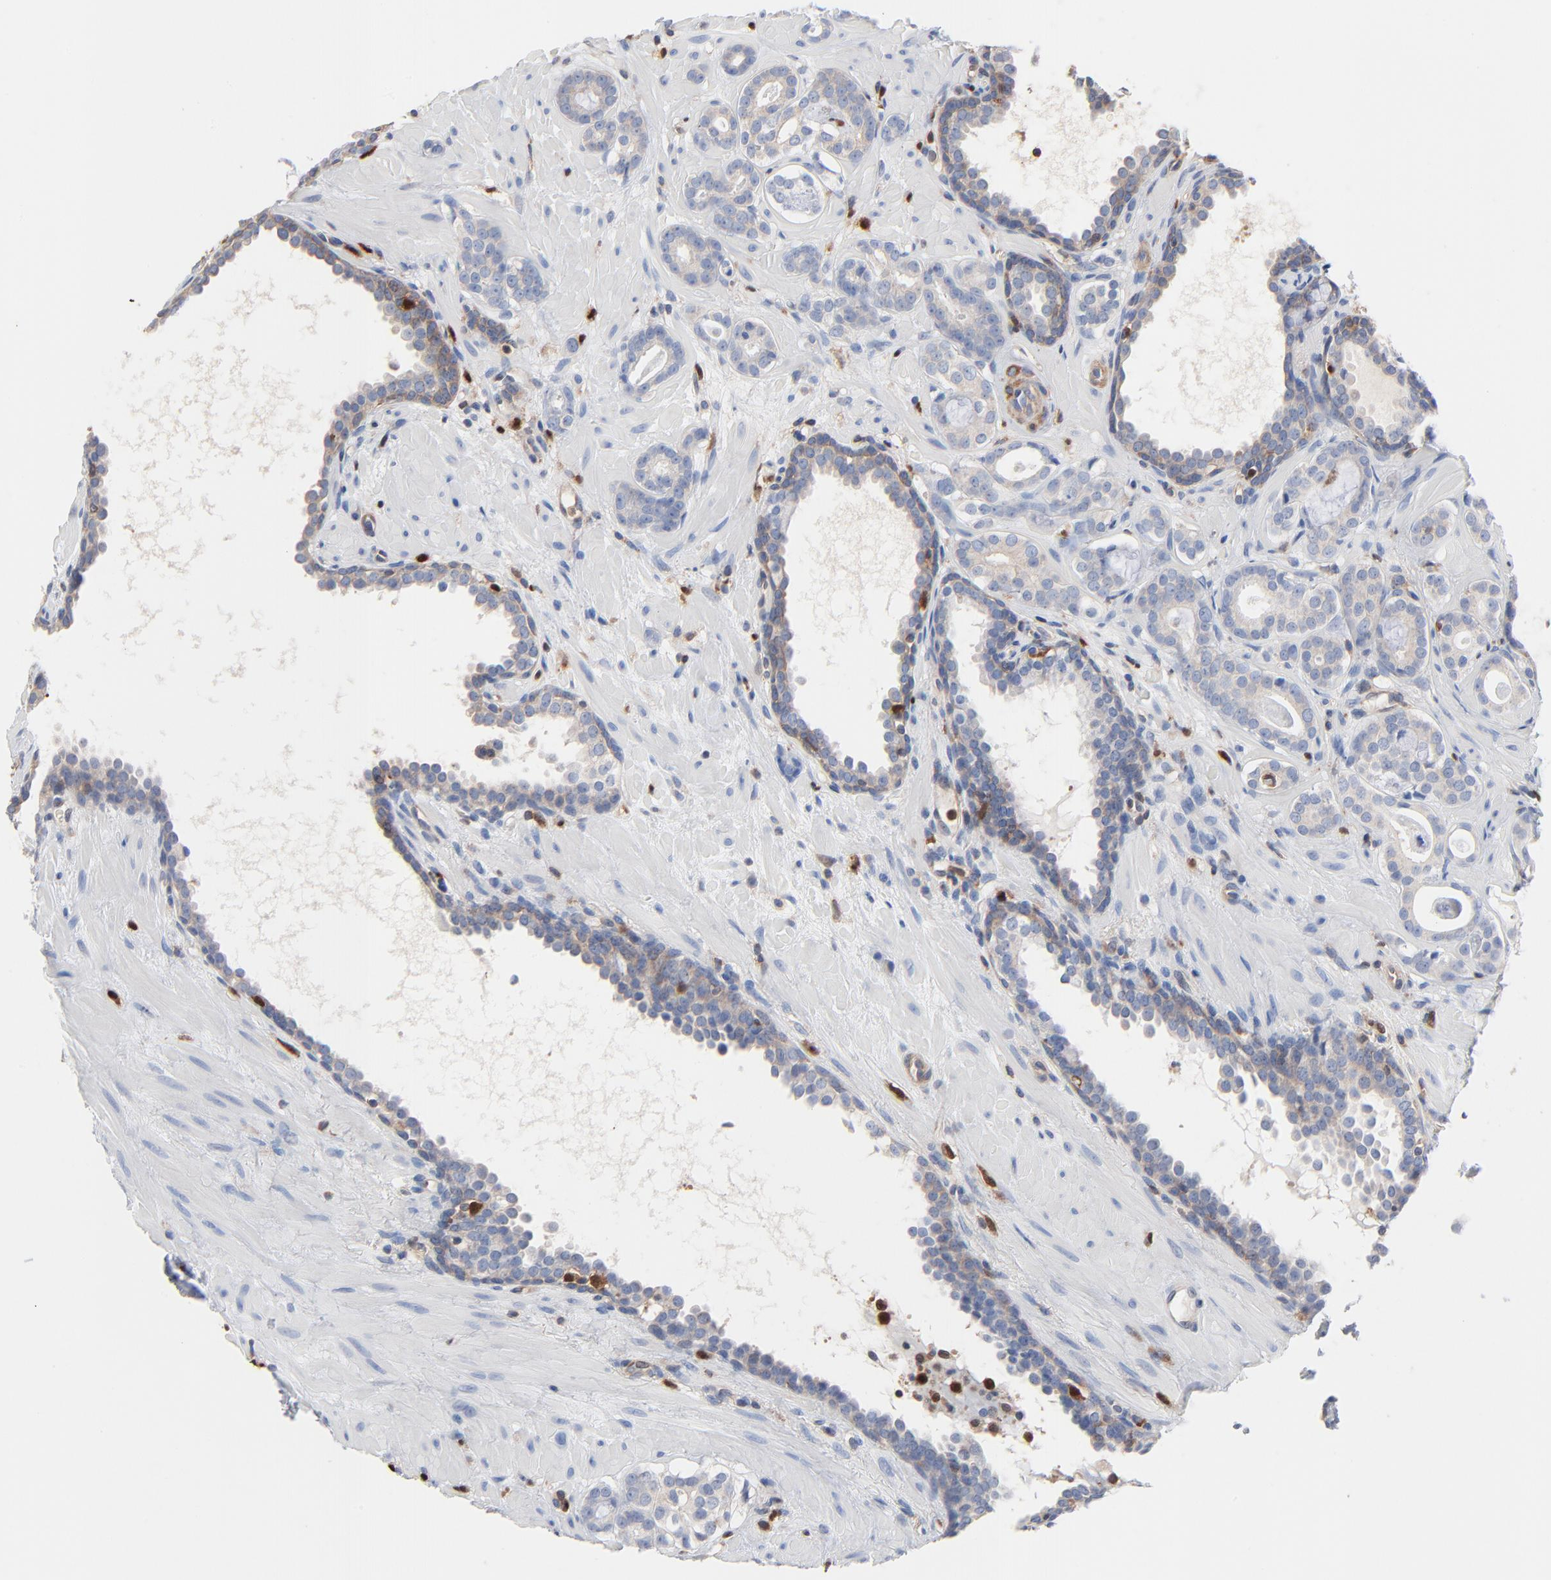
{"staining": {"intensity": "negative", "quantity": "none", "location": "none"}, "tissue": "prostate cancer", "cell_type": "Tumor cells", "image_type": "cancer", "snomed": [{"axis": "morphology", "description": "Adenocarcinoma, Low grade"}, {"axis": "topography", "description": "Prostate"}], "caption": "This is an immunohistochemistry photomicrograph of human prostate adenocarcinoma (low-grade). There is no expression in tumor cells.", "gene": "ARHGEF6", "patient": {"sex": "male", "age": 57}}